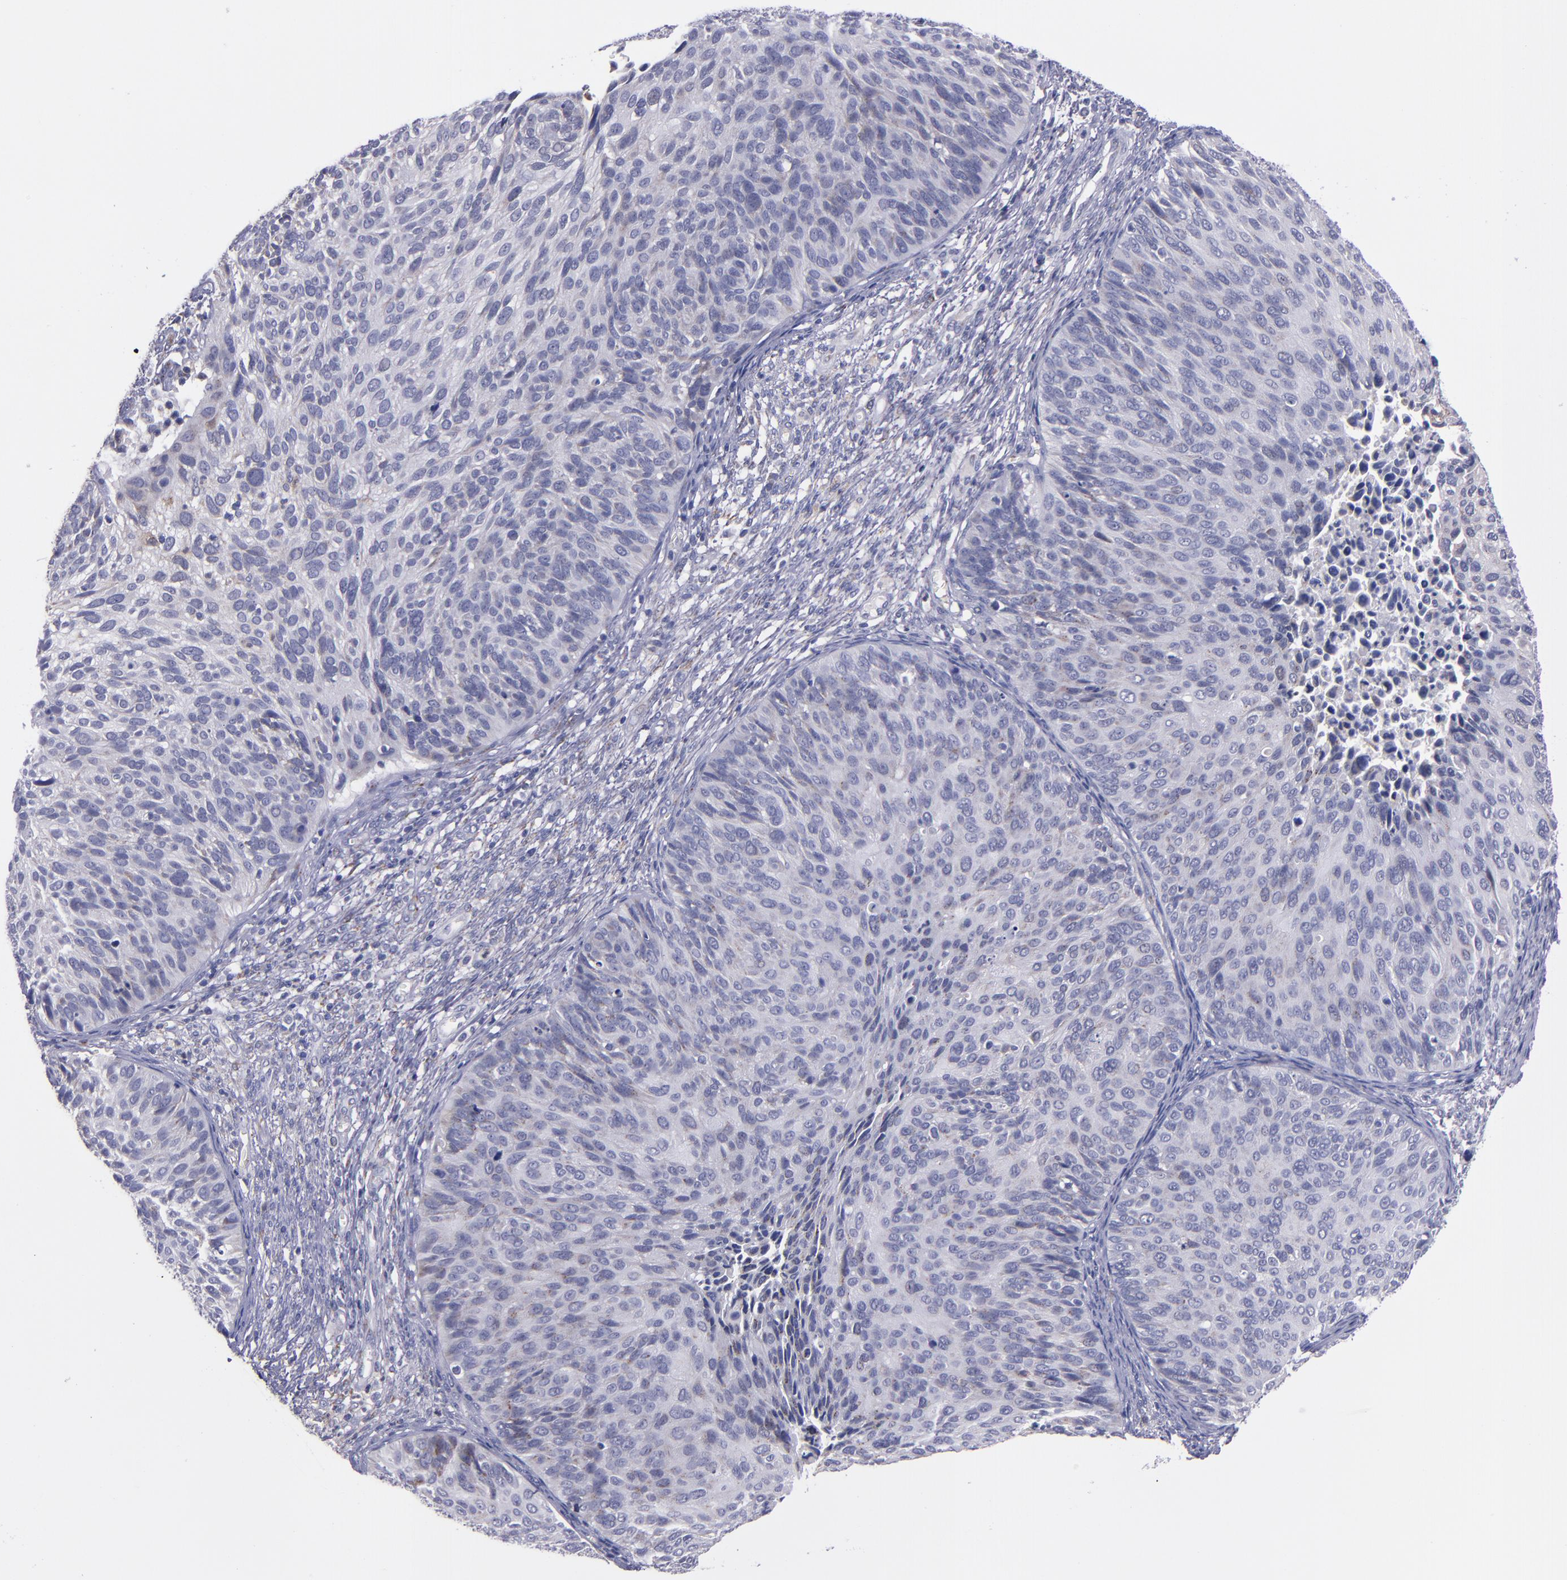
{"staining": {"intensity": "moderate", "quantity": "<25%", "location": "cytoplasmic/membranous"}, "tissue": "cervical cancer", "cell_type": "Tumor cells", "image_type": "cancer", "snomed": [{"axis": "morphology", "description": "Squamous cell carcinoma, NOS"}, {"axis": "topography", "description": "Cervix"}], "caption": "Immunohistochemistry (IHC) (DAB (3,3'-diaminobenzidine)) staining of human cervical squamous cell carcinoma shows moderate cytoplasmic/membranous protein expression in approximately <25% of tumor cells.", "gene": "RAB41", "patient": {"sex": "female", "age": 36}}